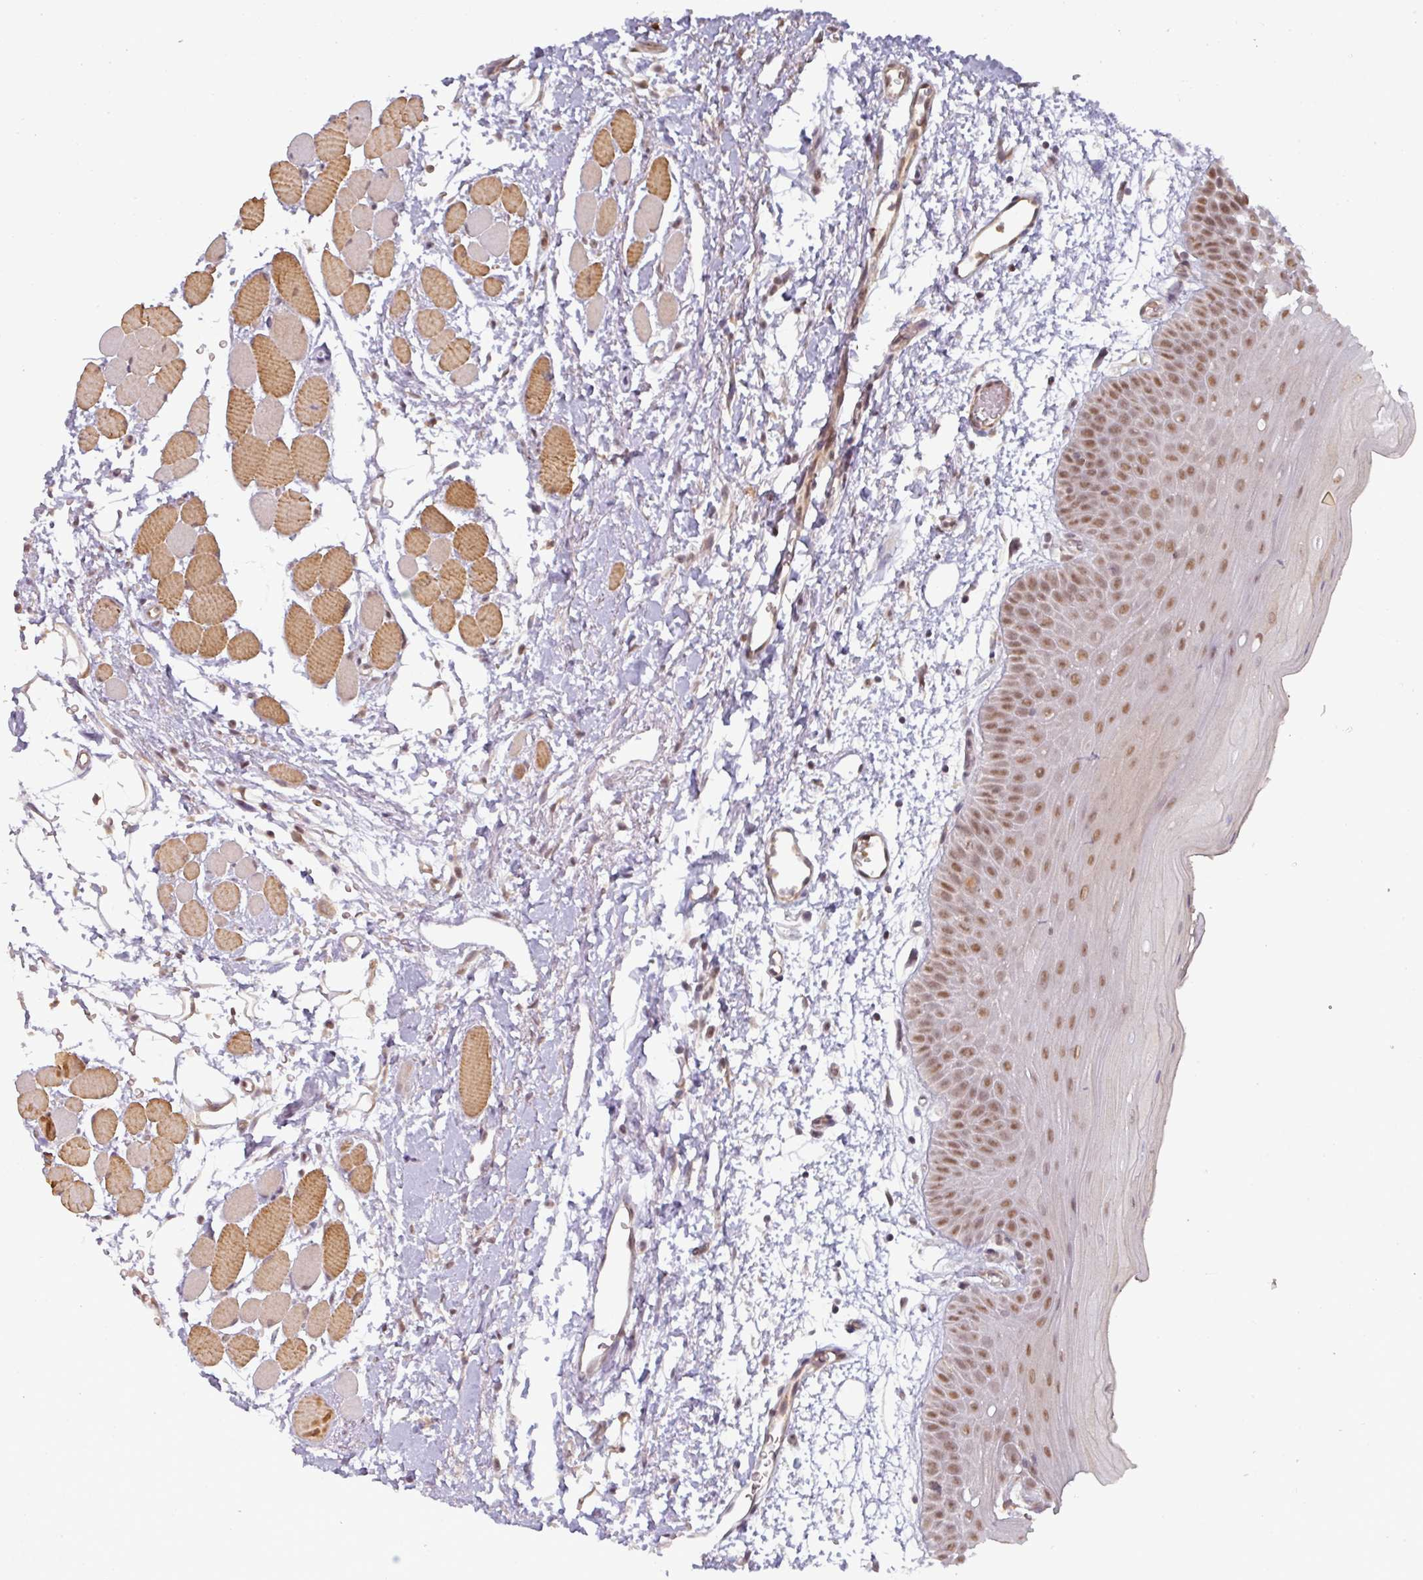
{"staining": {"intensity": "moderate", "quantity": ">75%", "location": "nuclear"}, "tissue": "oral mucosa", "cell_type": "Squamous epithelial cells", "image_type": "normal", "snomed": [{"axis": "morphology", "description": "Normal tissue, NOS"}, {"axis": "topography", "description": "Oral tissue"}, {"axis": "topography", "description": "Tounge, NOS"}], "caption": "Immunohistochemical staining of normal oral mucosa demonstrates >75% levels of moderate nuclear protein expression in about >75% of squamous epithelial cells. (DAB = brown stain, brightfield microscopy at high magnification).", "gene": "GTF2H3", "patient": {"sex": "female", "age": 59}}